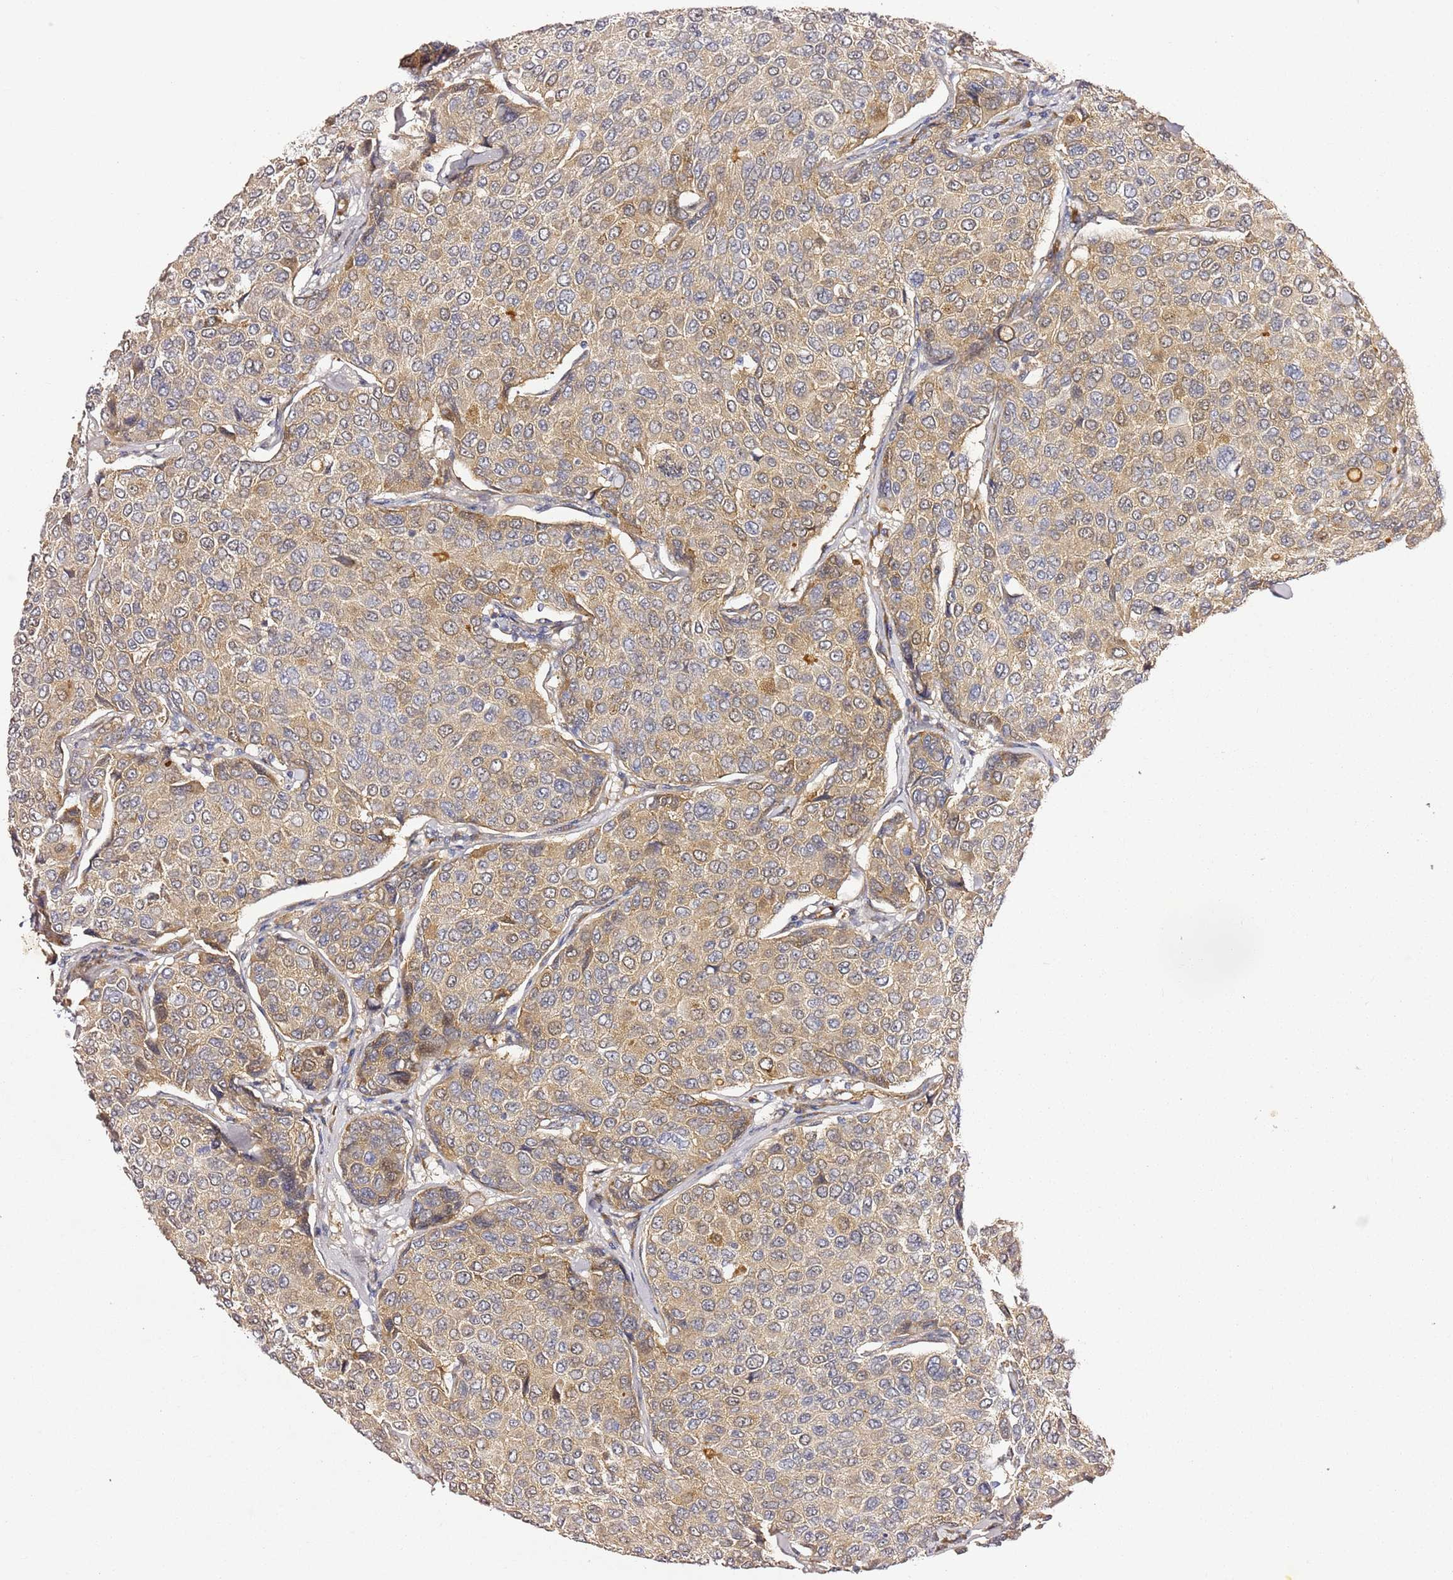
{"staining": {"intensity": "weak", "quantity": ">75%", "location": "cytoplasmic/membranous"}, "tissue": "breast cancer", "cell_type": "Tumor cells", "image_type": "cancer", "snomed": [{"axis": "morphology", "description": "Duct carcinoma"}, {"axis": "topography", "description": "Breast"}], "caption": "The histopathology image demonstrates immunohistochemical staining of breast cancer. There is weak cytoplasmic/membranous staining is appreciated in approximately >75% of tumor cells. The protein of interest is shown in brown color, while the nuclei are stained blue.", "gene": "EPS8L1", "patient": {"sex": "female", "age": 55}}